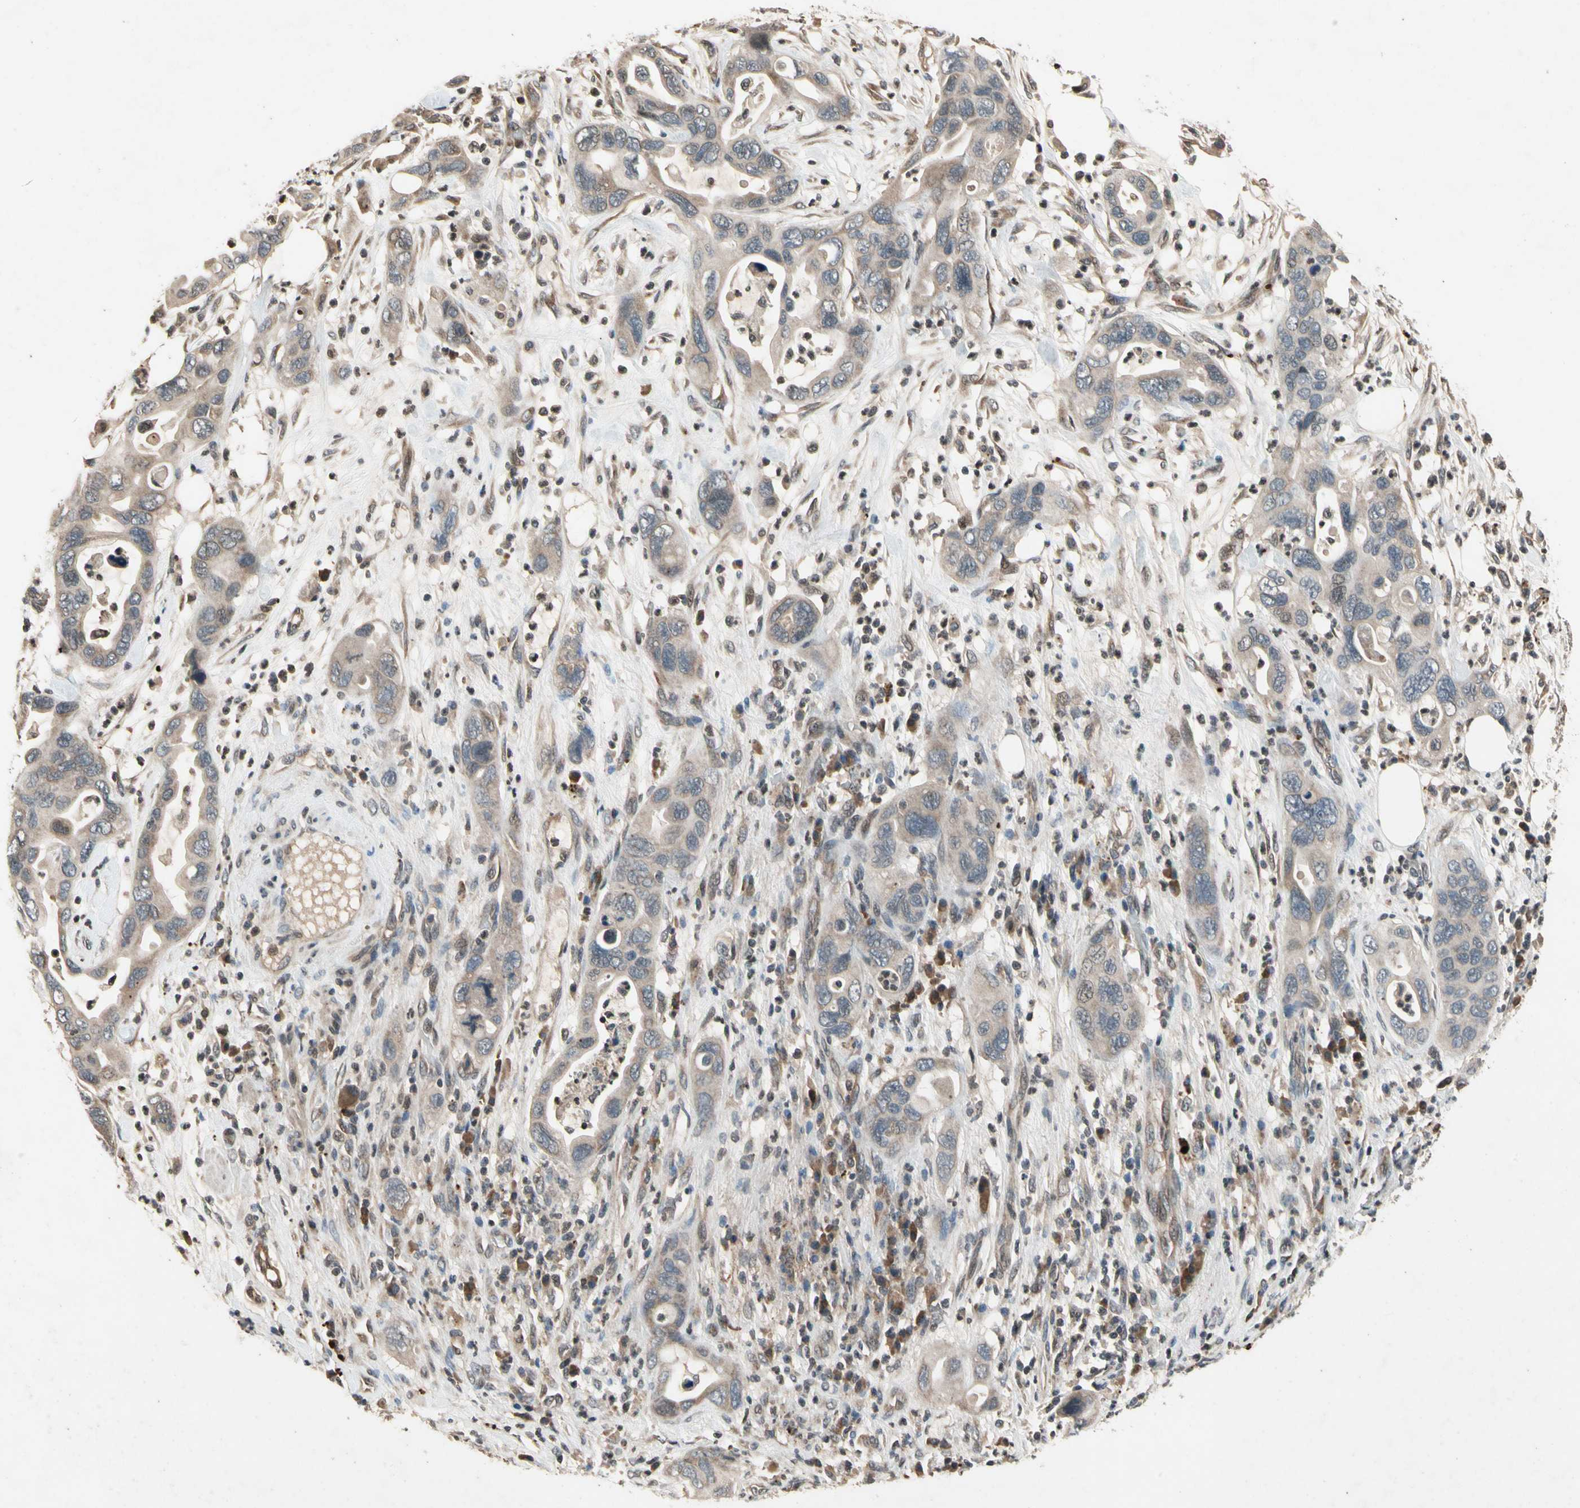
{"staining": {"intensity": "weak", "quantity": ">75%", "location": "cytoplasmic/membranous"}, "tissue": "pancreatic cancer", "cell_type": "Tumor cells", "image_type": "cancer", "snomed": [{"axis": "morphology", "description": "Adenocarcinoma, NOS"}, {"axis": "topography", "description": "Pancreas"}], "caption": "Immunohistochemistry (DAB) staining of pancreatic adenocarcinoma demonstrates weak cytoplasmic/membranous protein staining in approximately >75% of tumor cells.", "gene": "DPY19L3", "patient": {"sex": "female", "age": 71}}